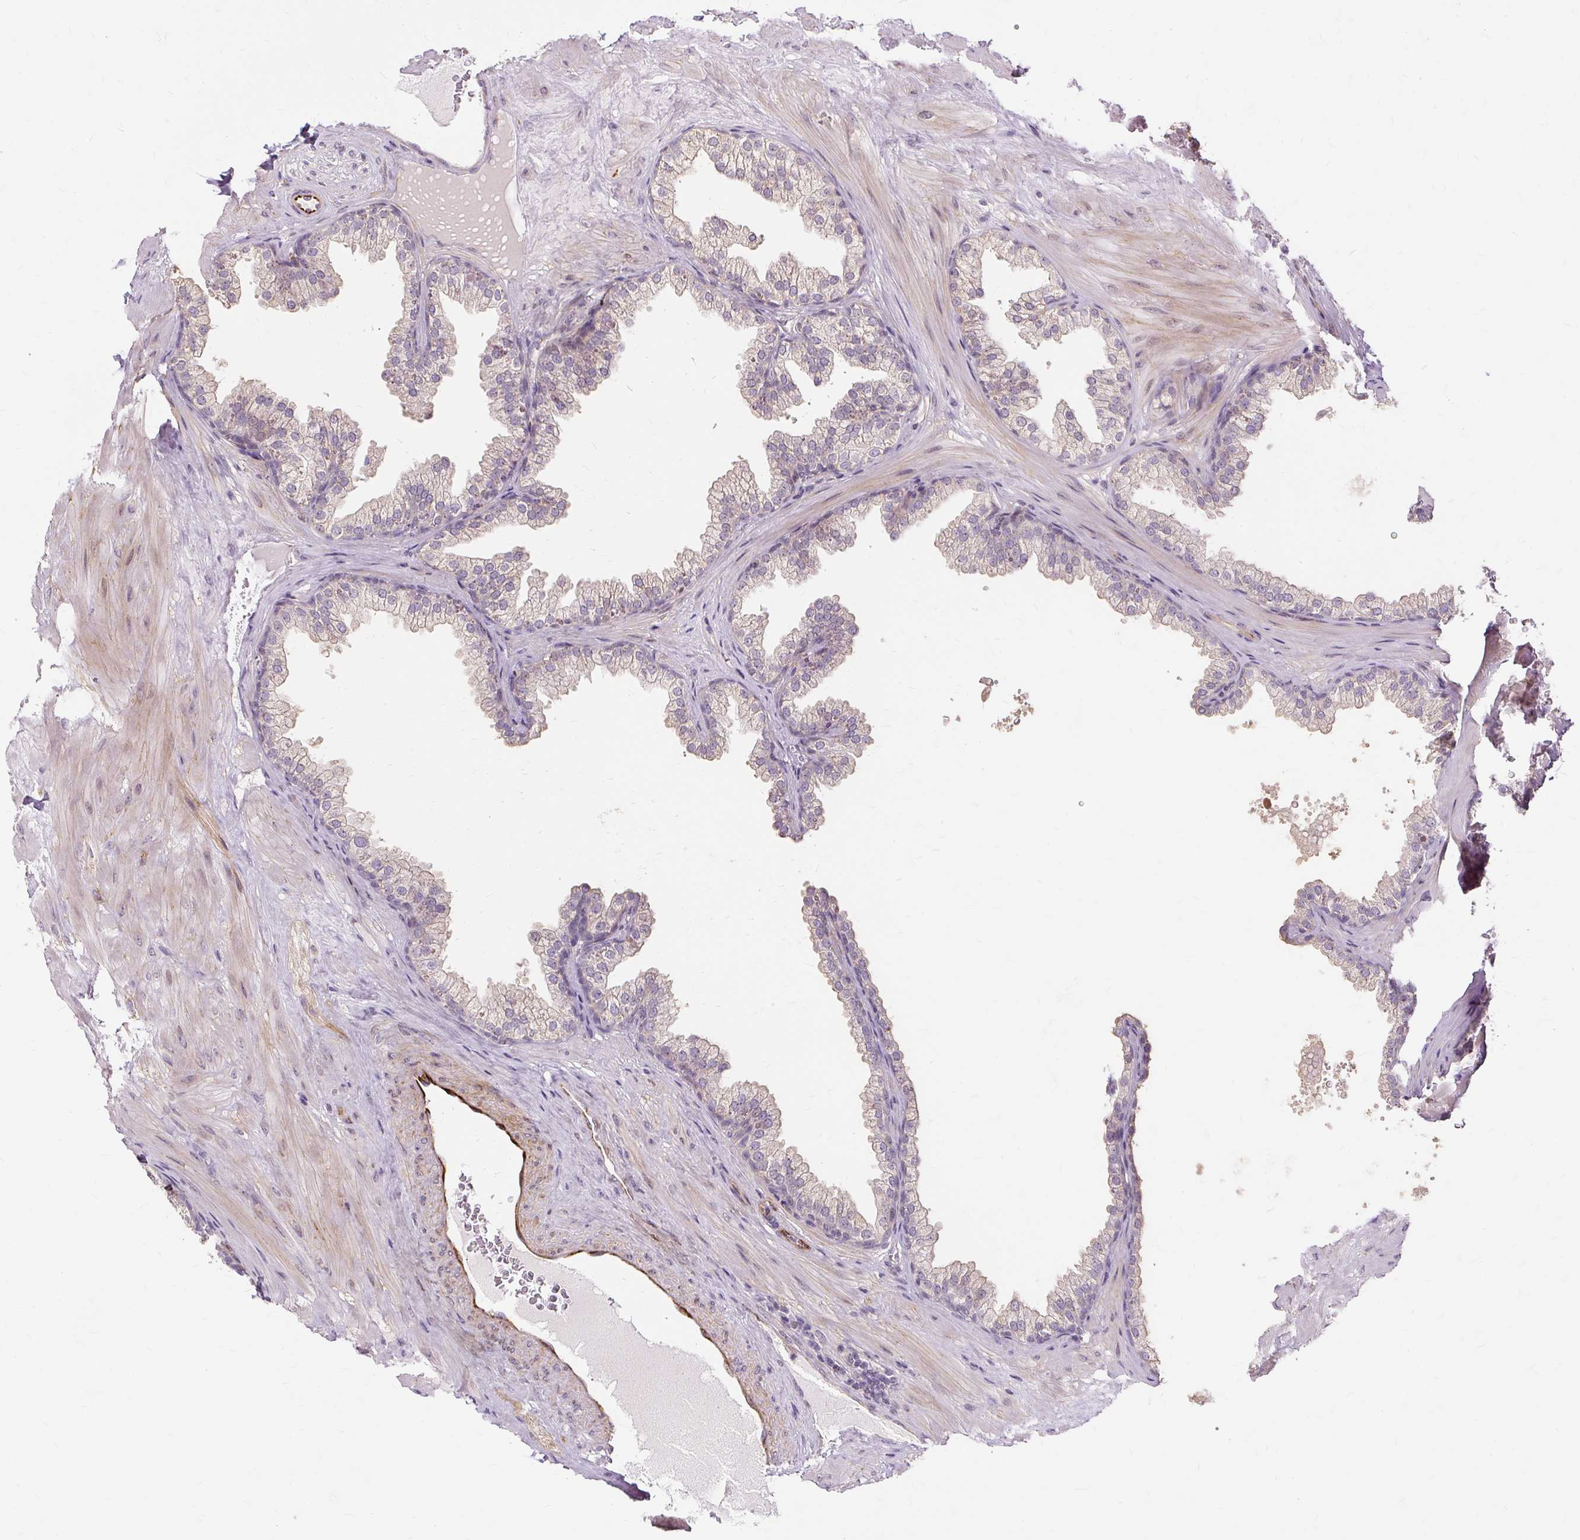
{"staining": {"intensity": "moderate", "quantity": "25%-75%", "location": "cytoplasmic/membranous"}, "tissue": "prostate", "cell_type": "Glandular cells", "image_type": "normal", "snomed": [{"axis": "morphology", "description": "Normal tissue, NOS"}, {"axis": "topography", "description": "Prostate"}], "caption": "The immunohistochemical stain labels moderate cytoplasmic/membranous expression in glandular cells of unremarkable prostate.", "gene": "MMACHC", "patient": {"sex": "male", "age": 37}}